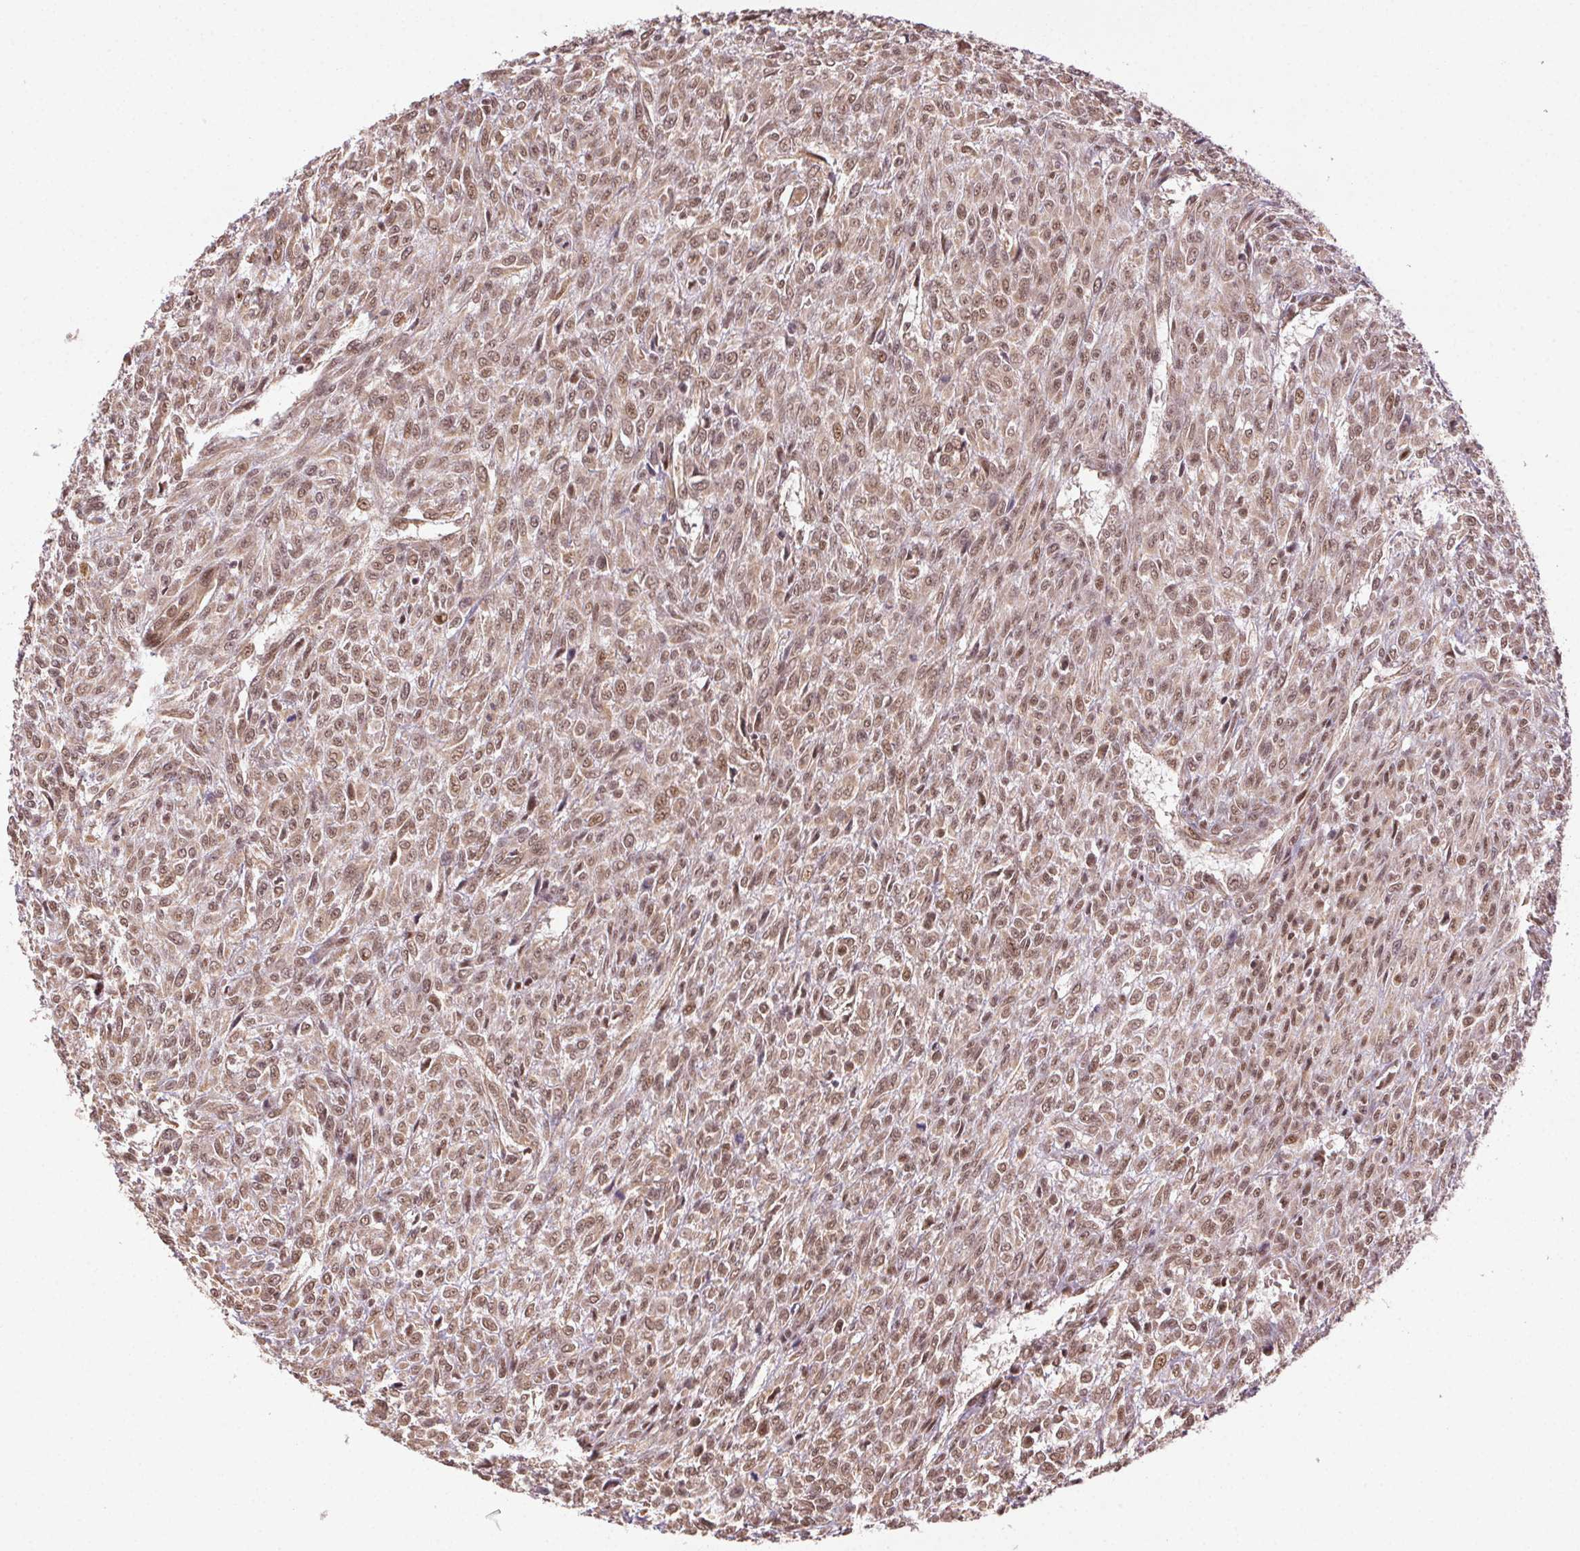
{"staining": {"intensity": "moderate", "quantity": ">75%", "location": "nuclear"}, "tissue": "renal cancer", "cell_type": "Tumor cells", "image_type": "cancer", "snomed": [{"axis": "morphology", "description": "Adenocarcinoma, NOS"}, {"axis": "topography", "description": "Kidney"}], "caption": "IHC of human renal adenocarcinoma displays medium levels of moderate nuclear staining in about >75% of tumor cells. (brown staining indicates protein expression, while blue staining denotes nuclei).", "gene": "TREML4", "patient": {"sex": "male", "age": 58}}